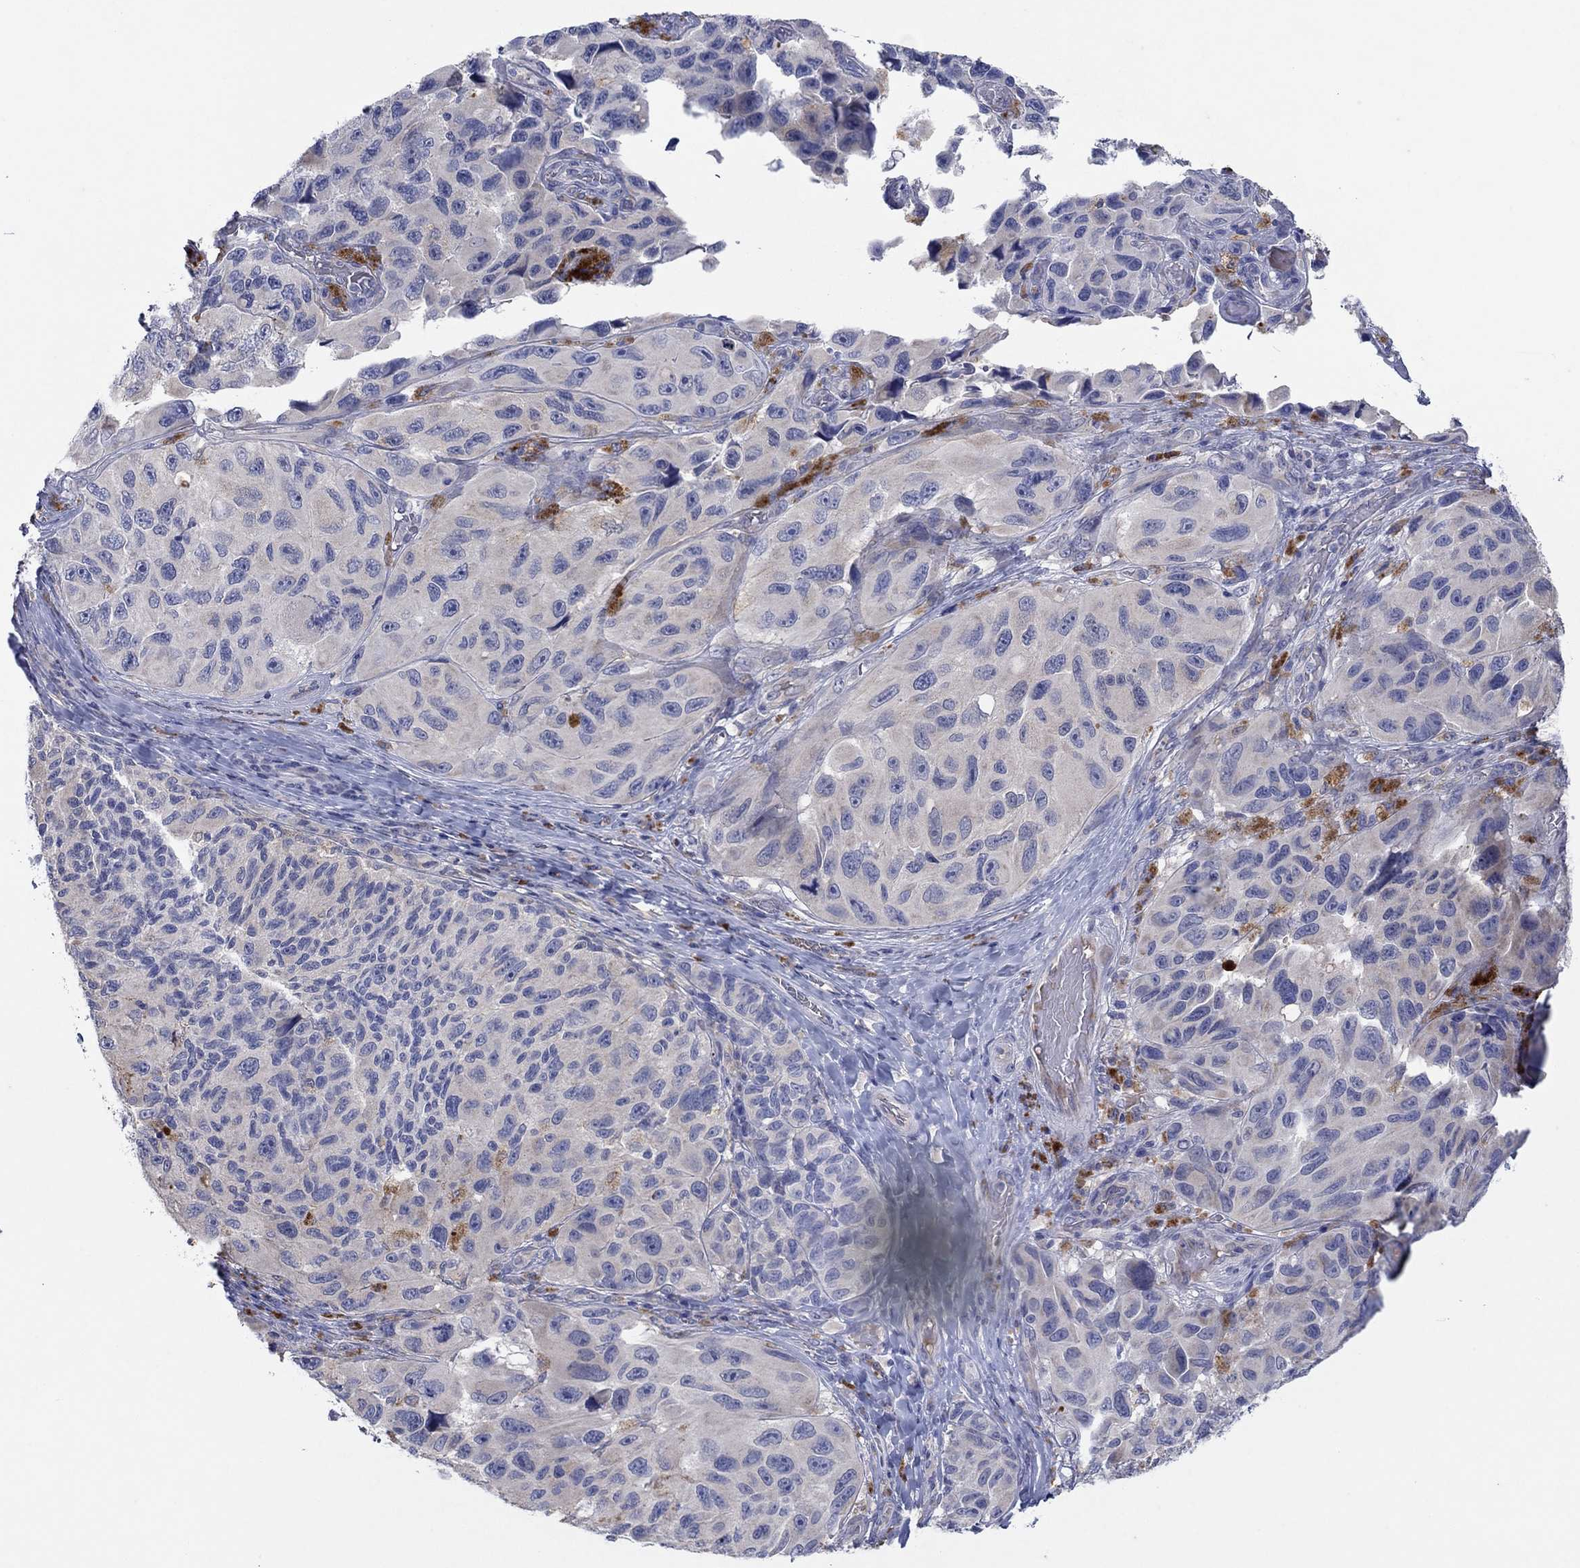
{"staining": {"intensity": "weak", "quantity": "<25%", "location": "cytoplasmic/membranous"}, "tissue": "melanoma", "cell_type": "Tumor cells", "image_type": "cancer", "snomed": [{"axis": "morphology", "description": "Malignant melanoma, NOS"}, {"axis": "topography", "description": "Skin"}], "caption": "A histopathology image of human melanoma is negative for staining in tumor cells.", "gene": "PLCL2", "patient": {"sex": "female", "age": 73}}